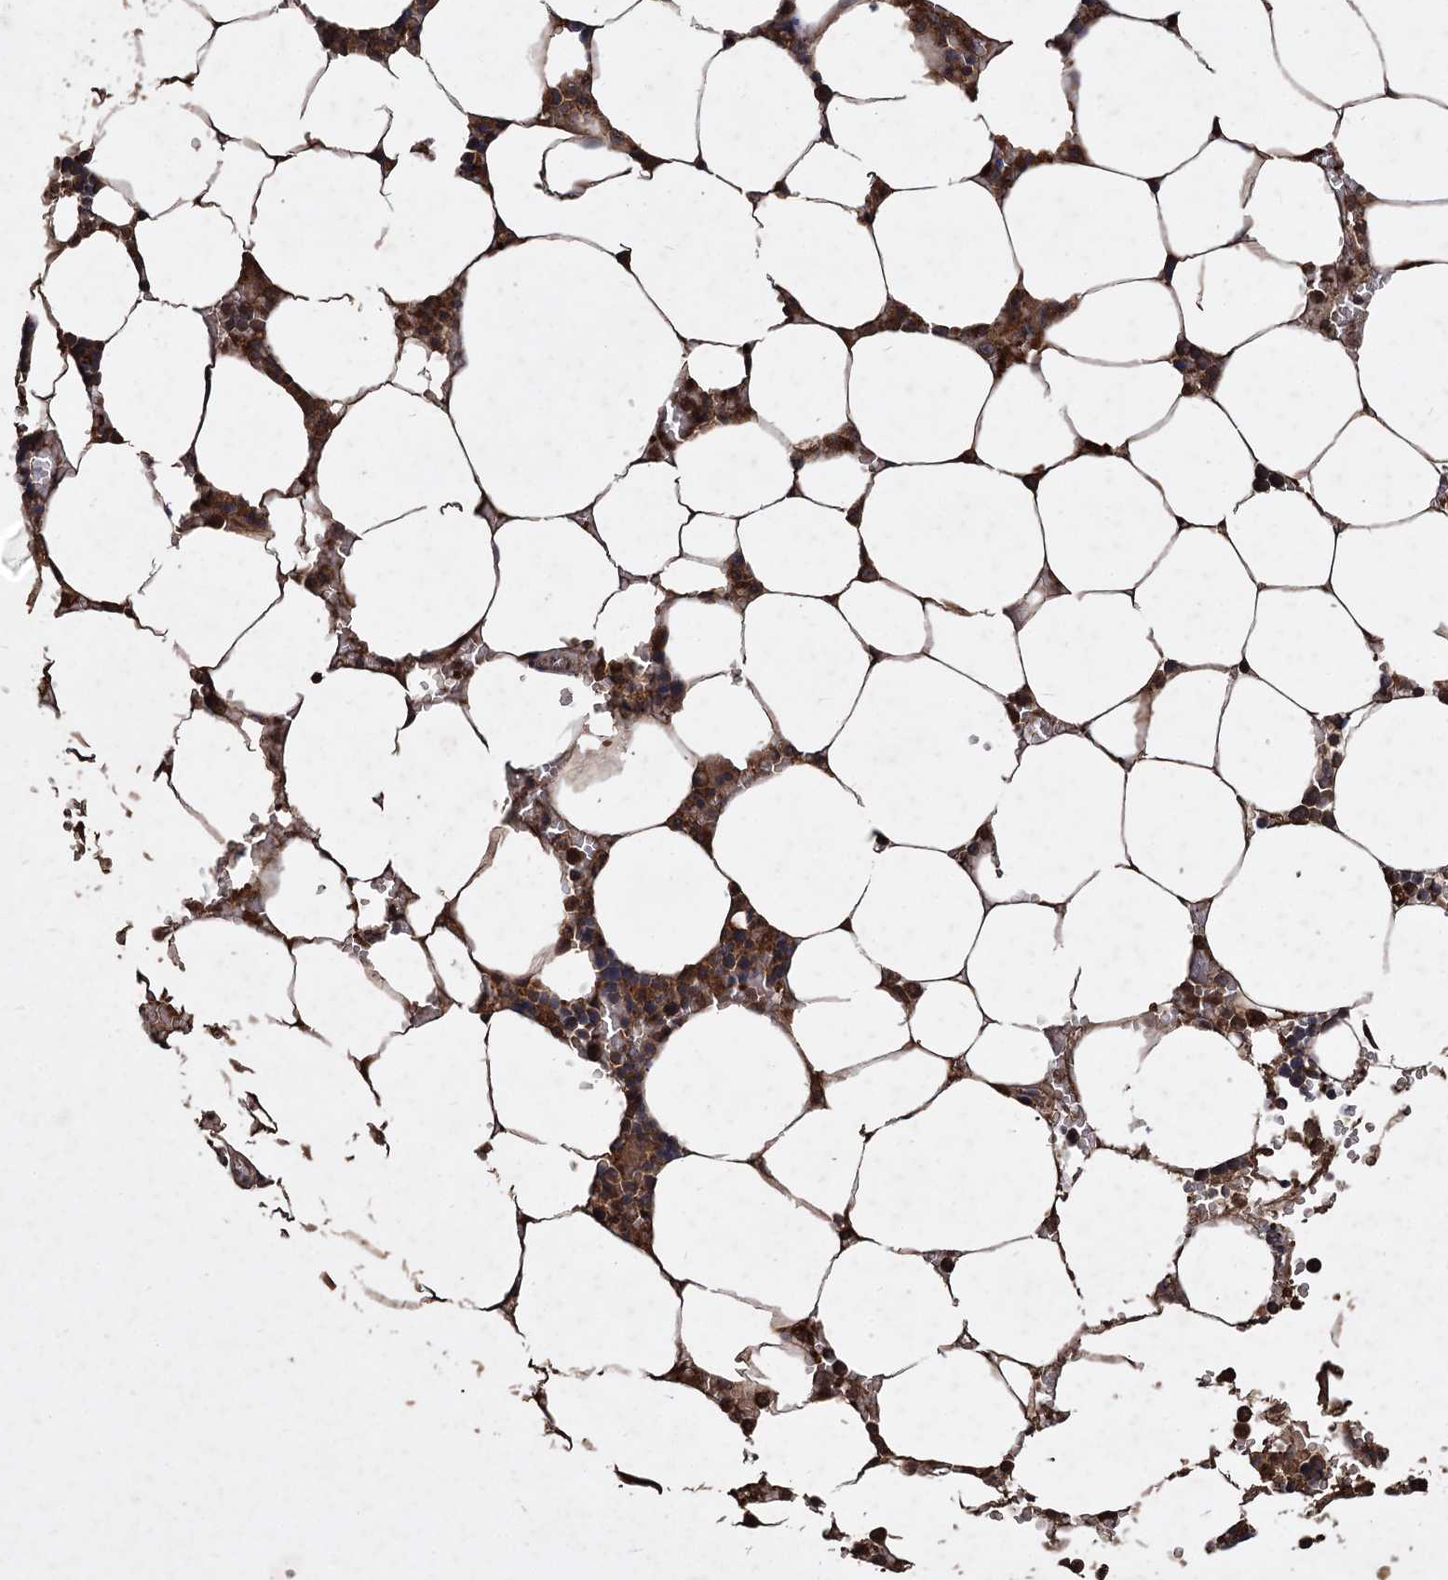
{"staining": {"intensity": "strong", "quantity": ">75%", "location": "cytoplasmic/membranous"}, "tissue": "bone marrow", "cell_type": "Hematopoietic cells", "image_type": "normal", "snomed": [{"axis": "morphology", "description": "Normal tissue, NOS"}, {"axis": "topography", "description": "Bone marrow"}], "caption": "A brown stain shows strong cytoplasmic/membranous expression of a protein in hematopoietic cells of unremarkable human bone marrow.", "gene": "GCLC", "patient": {"sex": "male", "age": 70}}